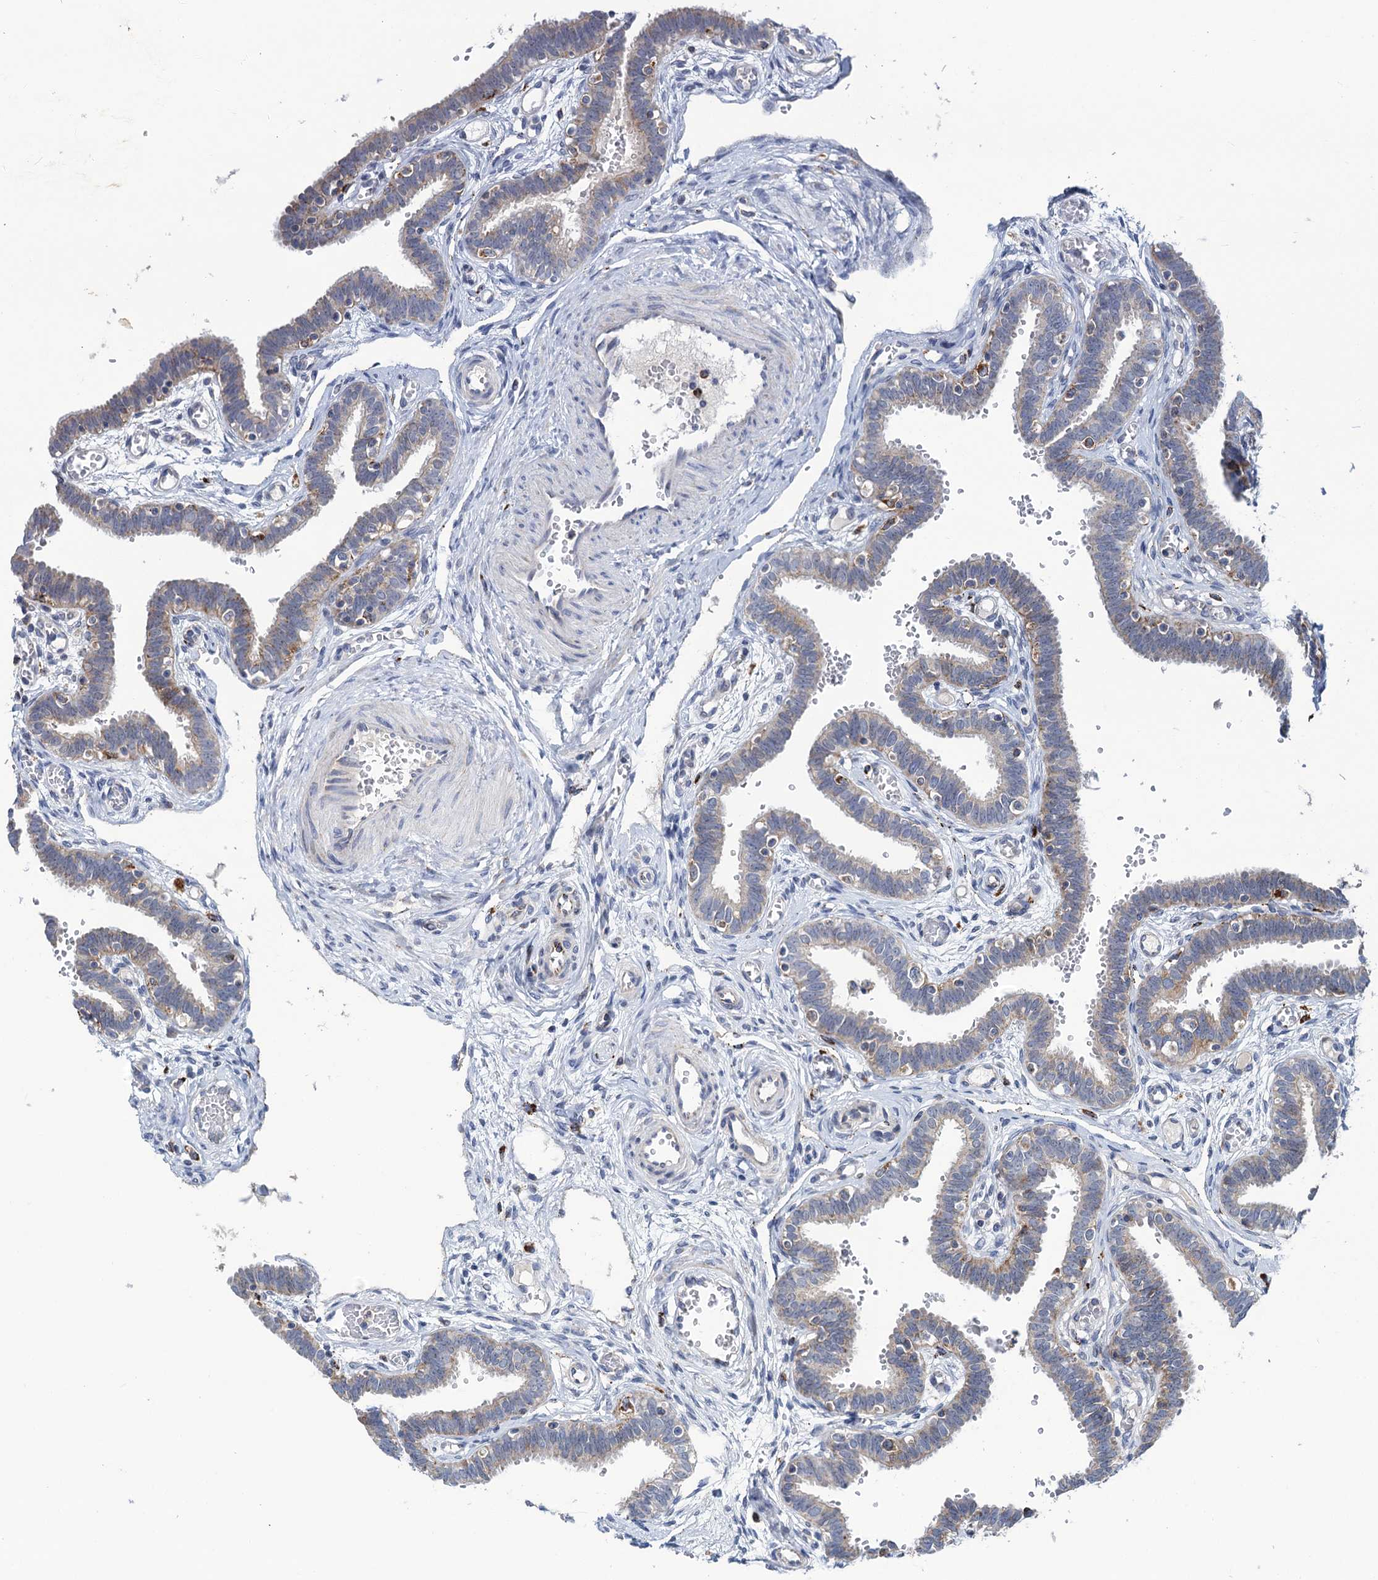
{"staining": {"intensity": "weak", "quantity": "<25%", "location": "cytoplasmic/membranous"}, "tissue": "fallopian tube", "cell_type": "Glandular cells", "image_type": "normal", "snomed": [{"axis": "morphology", "description": "Normal tissue, NOS"}, {"axis": "topography", "description": "Fallopian tube"}, {"axis": "topography", "description": "Placenta"}], "caption": "Glandular cells are negative for brown protein staining in unremarkable fallopian tube. (IHC, brightfield microscopy, high magnification).", "gene": "ANKS3", "patient": {"sex": "female", "age": 32}}